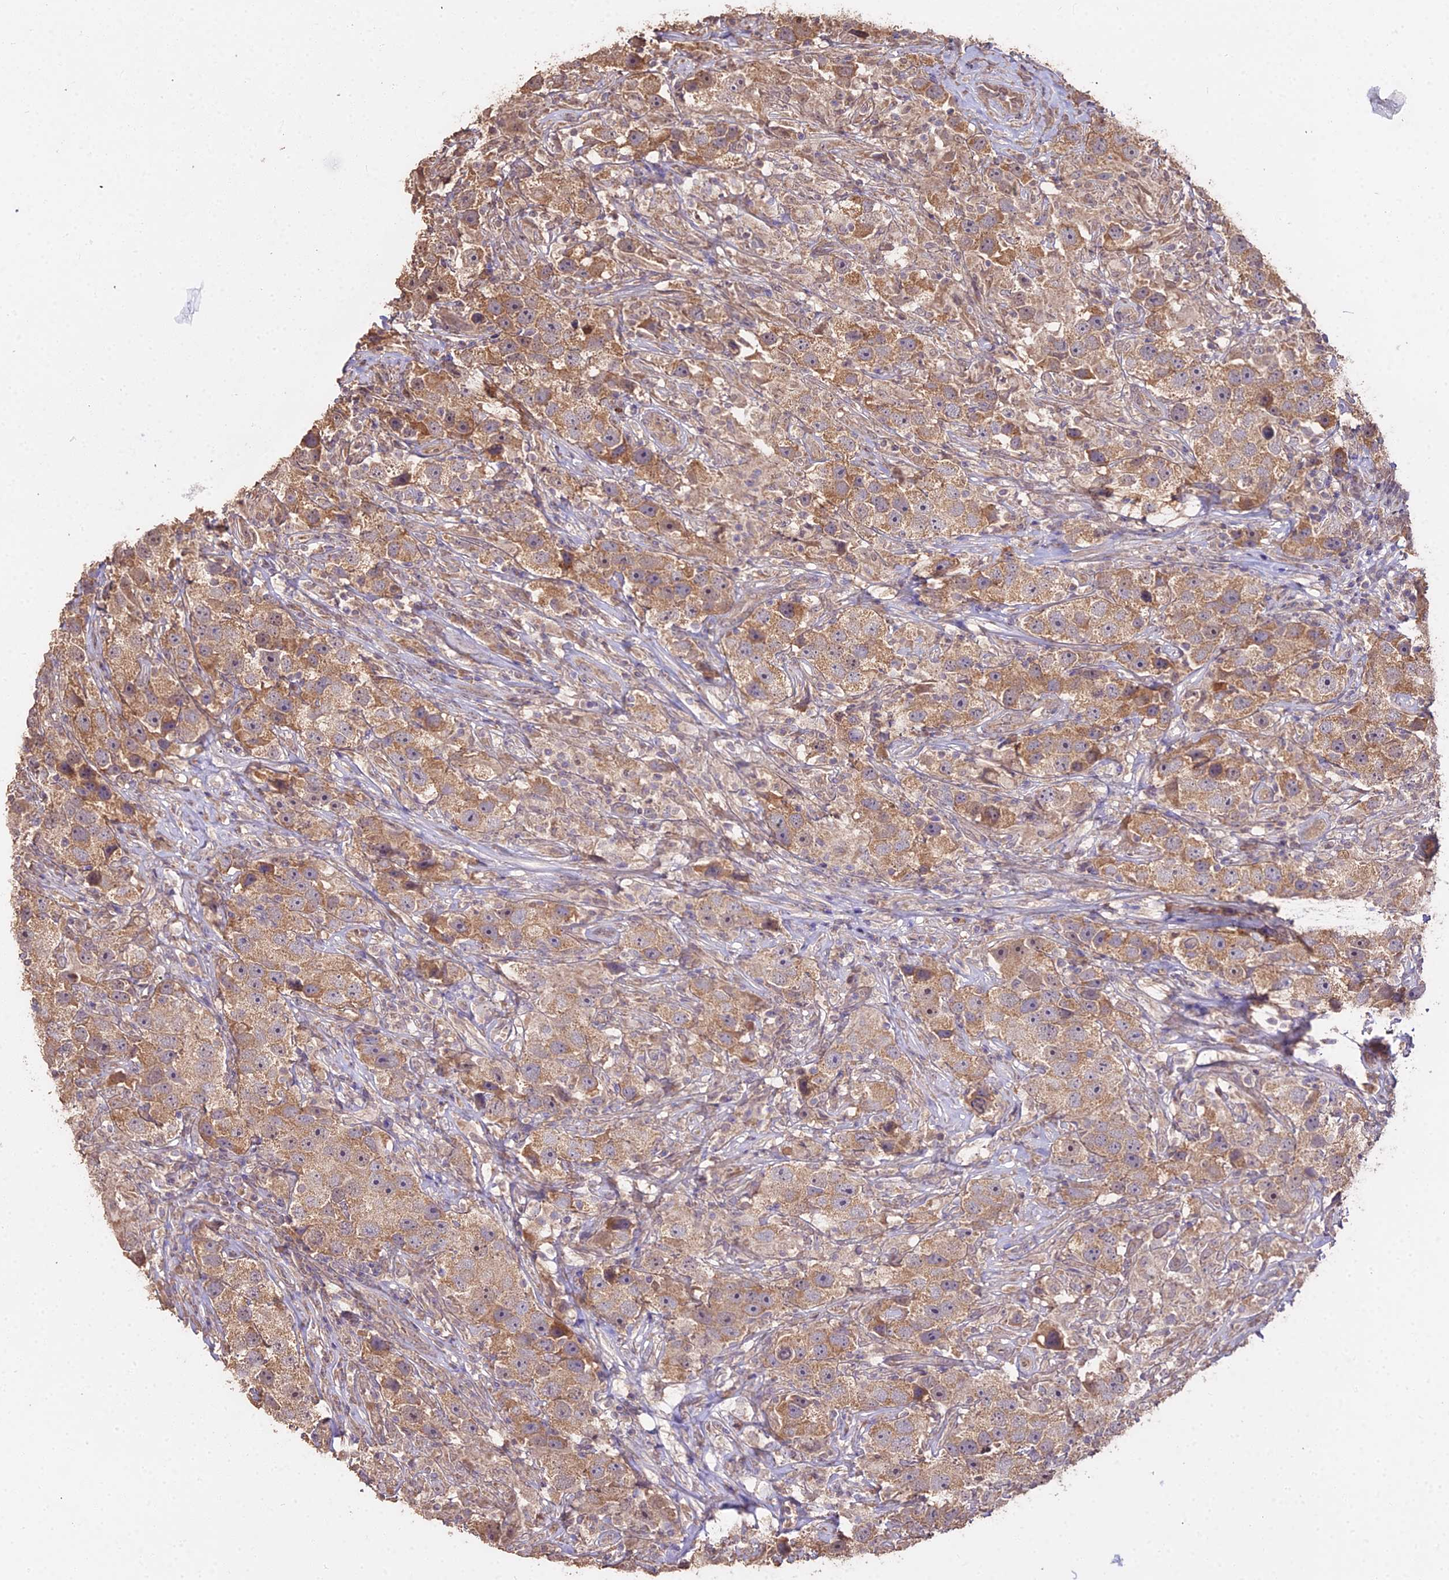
{"staining": {"intensity": "moderate", "quantity": ">75%", "location": "cytoplasmic/membranous"}, "tissue": "testis cancer", "cell_type": "Tumor cells", "image_type": "cancer", "snomed": [{"axis": "morphology", "description": "Seminoma, NOS"}, {"axis": "topography", "description": "Testis"}], "caption": "This image displays testis cancer stained with immunohistochemistry to label a protein in brown. The cytoplasmic/membranous of tumor cells show moderate positivity for the protein. Nuclei are counter-stained blue.", "gene": "METTL13", "patient": {"sex": "male", "age": 49}}